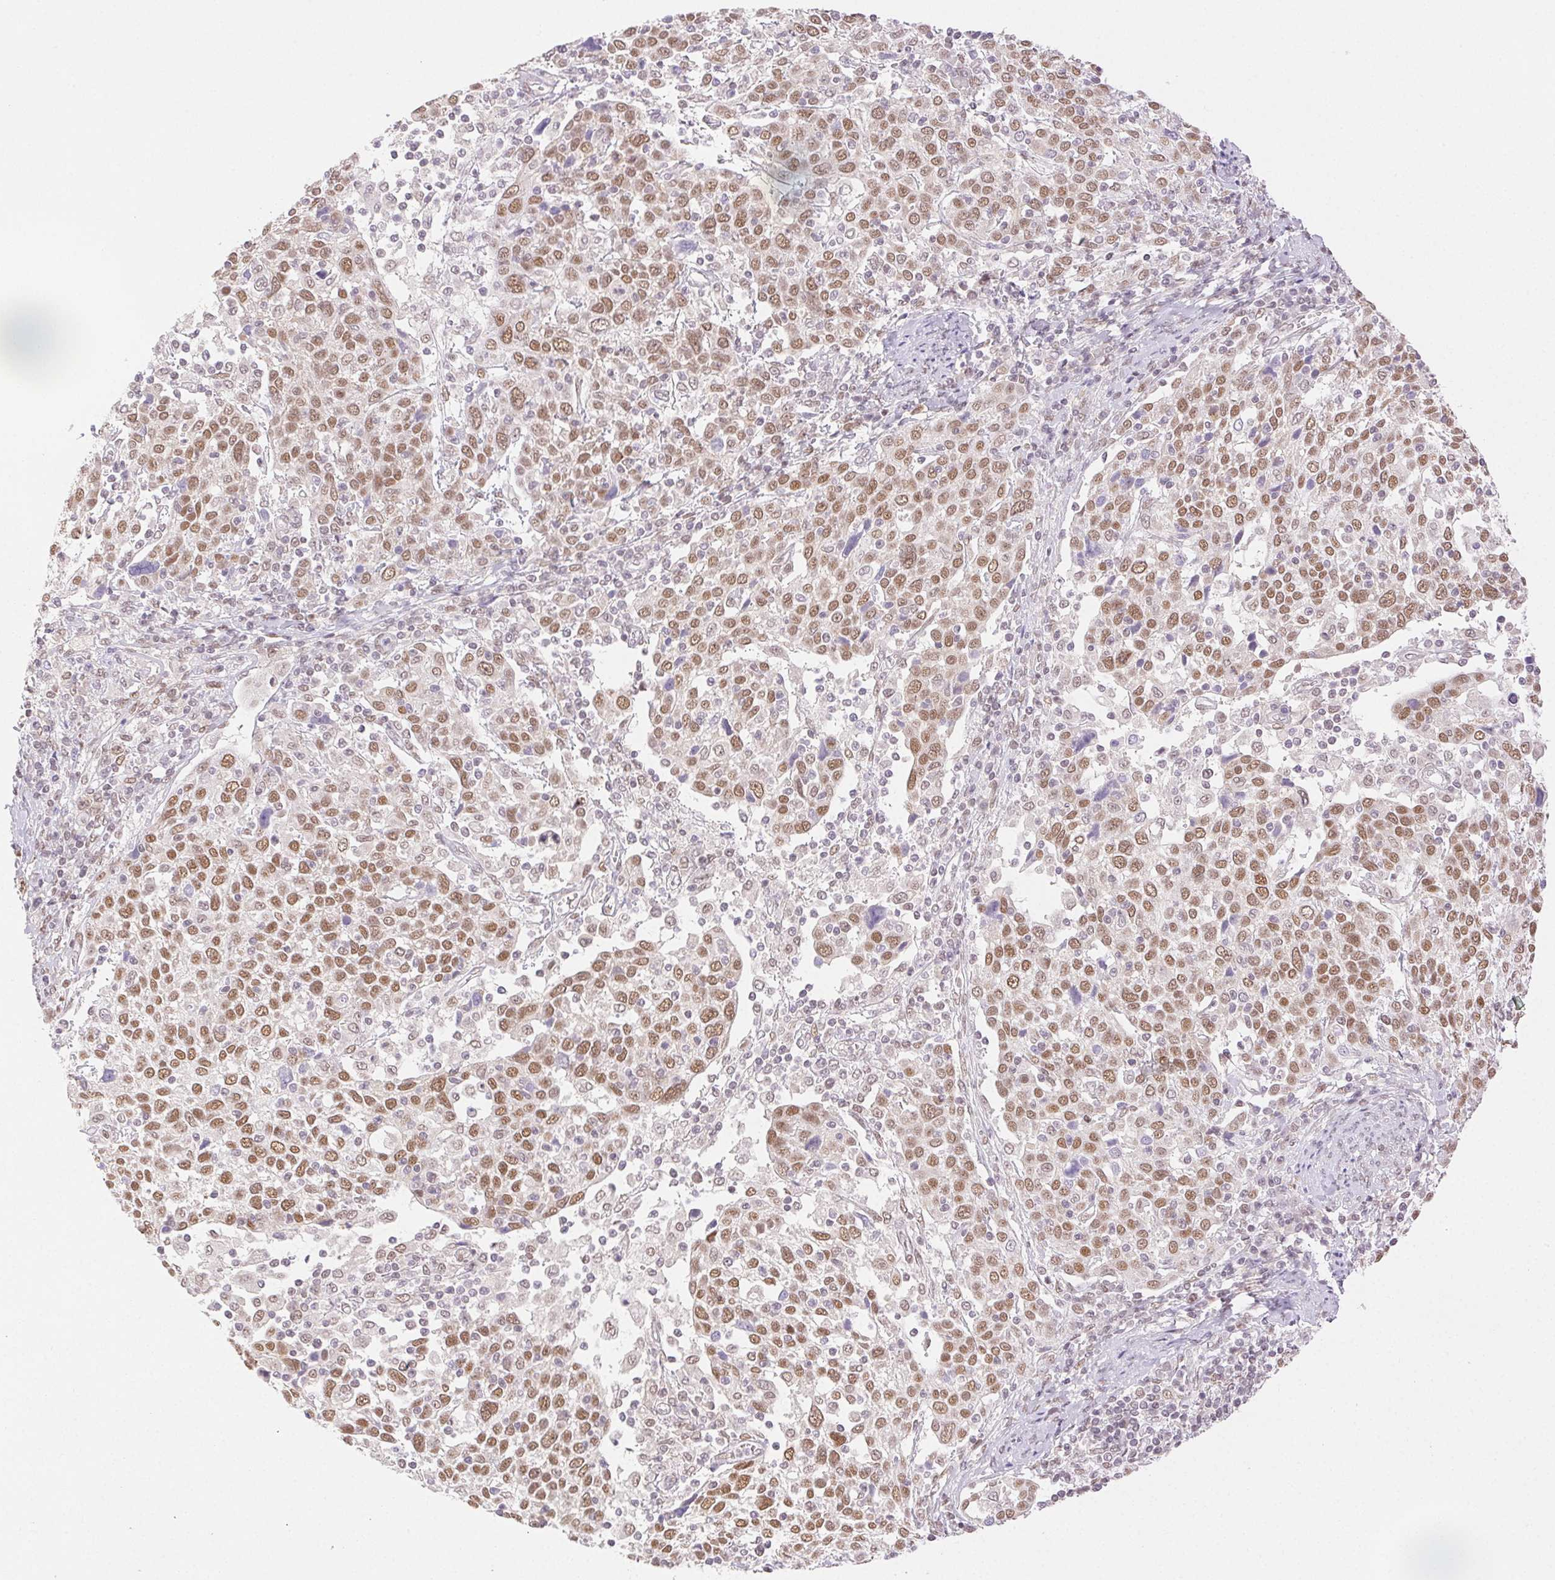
{"staining": {"intensity": "moderate", "quantity": ">75%", "location": "nuclear"}, "tissue": "cervical cancer", "cell_type": "Tumor cells", "image_type": "cancer", "snomed": [{"axis": "morphology", "description": "Squamous cell carcinoma, NOS"}, {"axis": "topography", "description": "Cervix"}], "caption": "The immunohistochemical stain shows moderate nuclear staining in tumor cells of cervical cancer tissue.", "gene": "H2AZ2", "patient": {"sex": "female", "age": 61}}